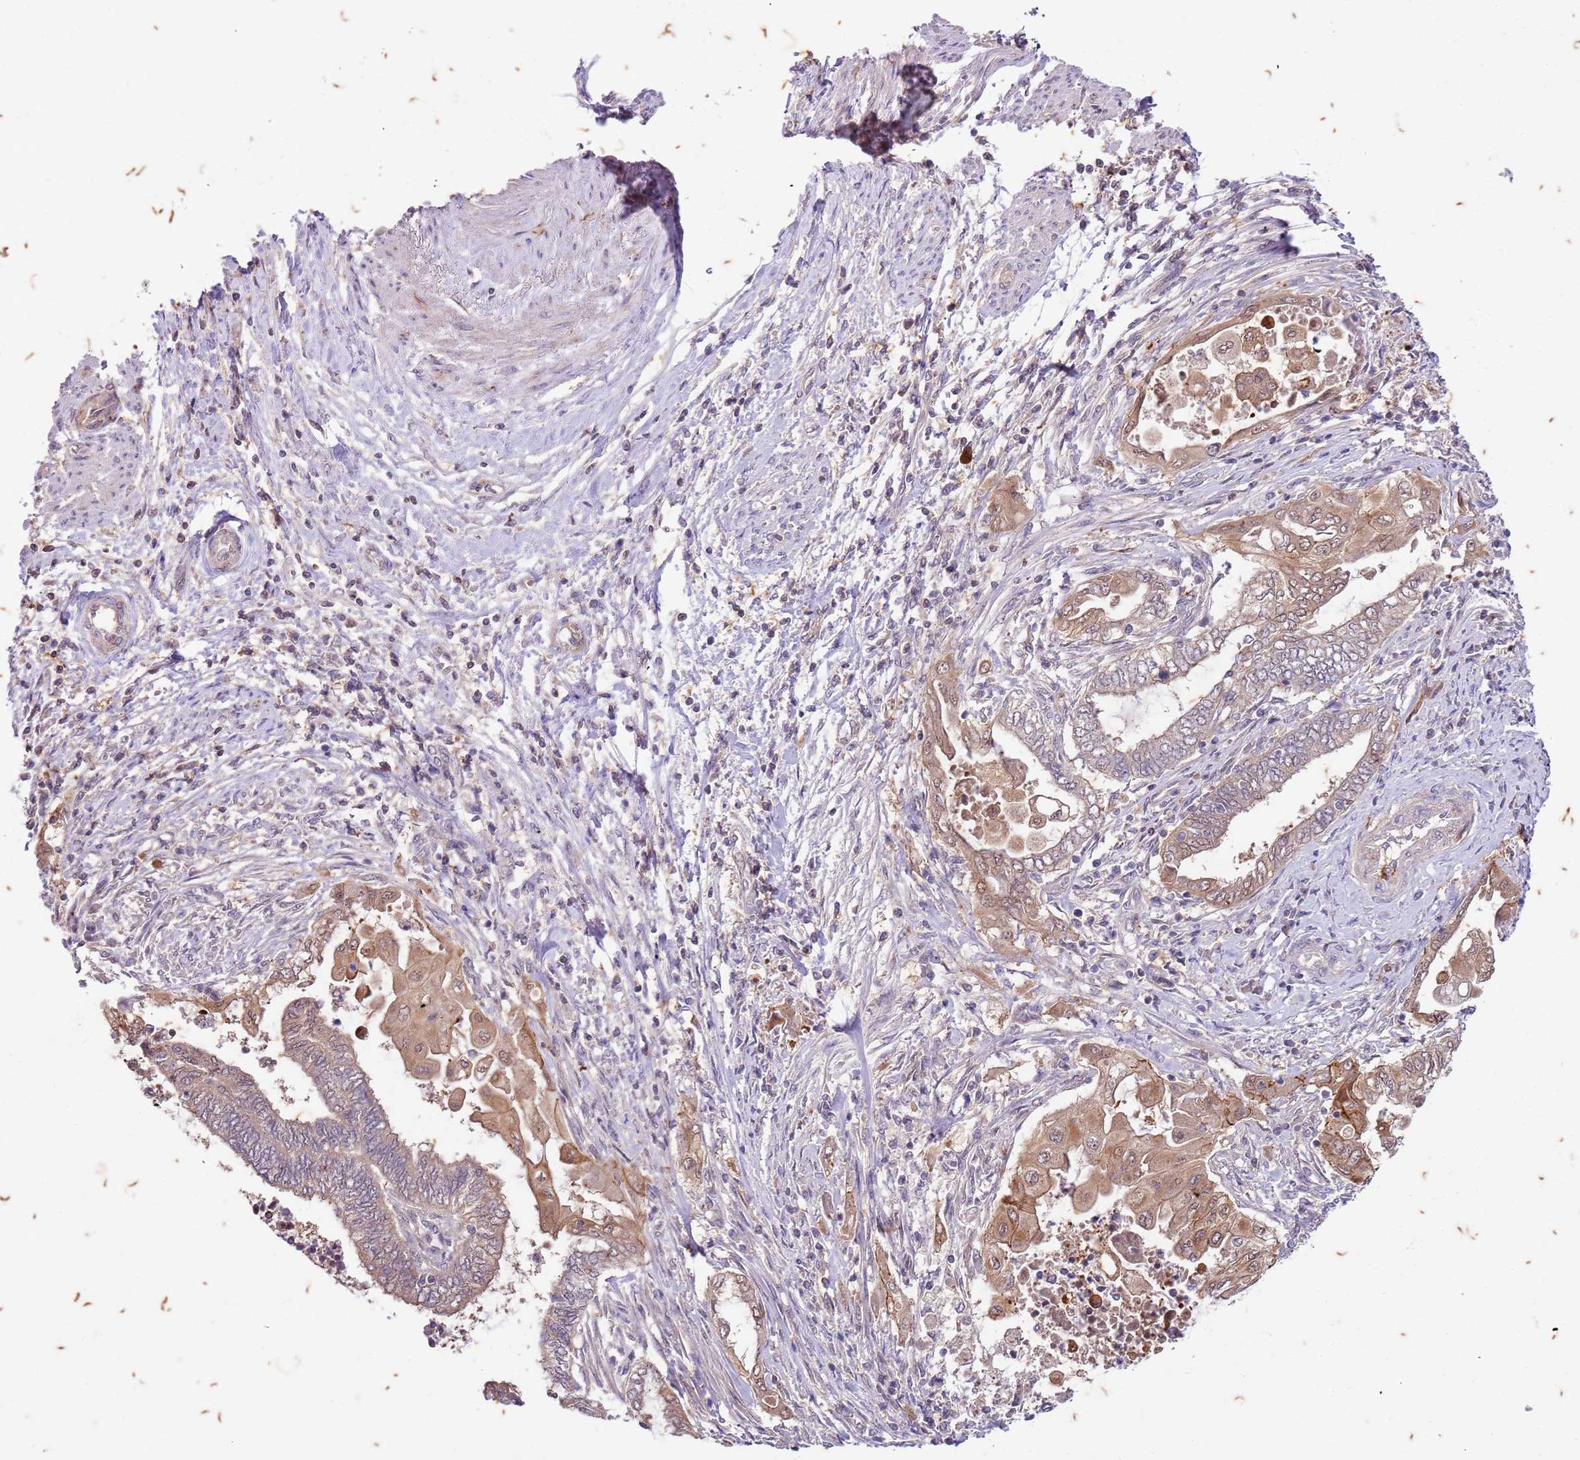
{"staining": {"intensity": "weak", "quantity": "25%-75%", "location": "cytoplasmic/membranous"}, "tissue": "endometrial cancer", "cell_type": "Tumor cells", "image_type": "cancer", "snomed": [{"axis": "morphology", "description": "Adenocarcinoma, NOS"}, {"axis": "topography", "description": "Uterus"}, {"axis": "topography", "description": "Endometrium"}], "caption": "Brown immunohistochemical staining in endometrial adenocarcinoma exhibits weak cytoplasmic/membranous positivity in approximately 25%-75% of tumor cells.", "gene": "RAPGEF3", "patient": {"sex": "female", "age": 70}}